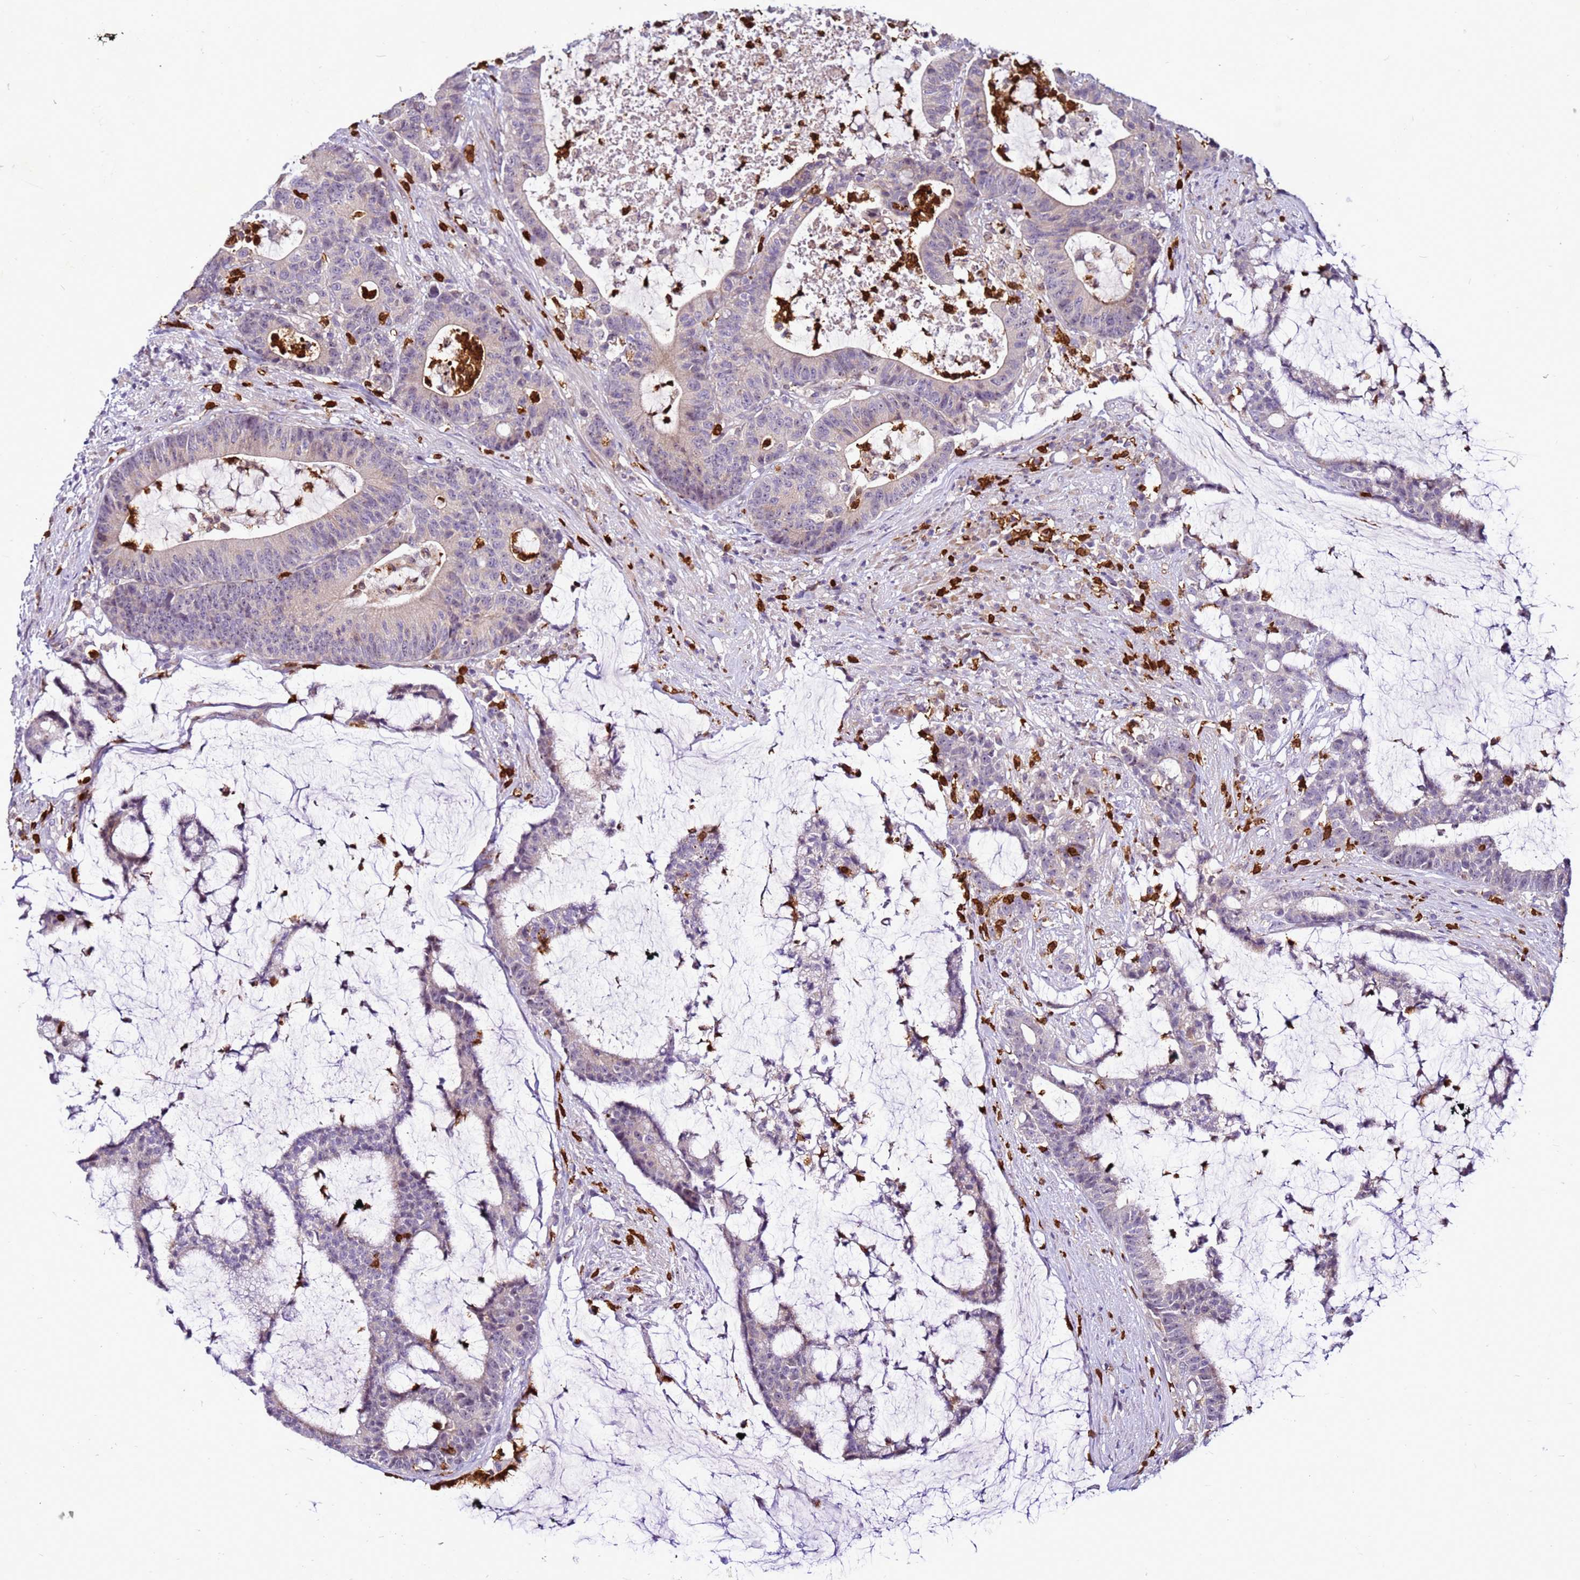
{"staining": {"intensity": "negative", "quantity": "none", "location": "none"}, "tissue": "colorectal cancer", "cell_type": "Tumor cells", "image_type": "cancer", "snomed": [{"axis": "morphology", "description": "Adenocarcinoma, NOS"}, {"axis": "topography", "description": "Colon"}], "caption": "Tumor cells are negative for protein expression in human colorectal cancer.", "gene": "VPS4B", "patient": {"sex": "female", "age": 84}}